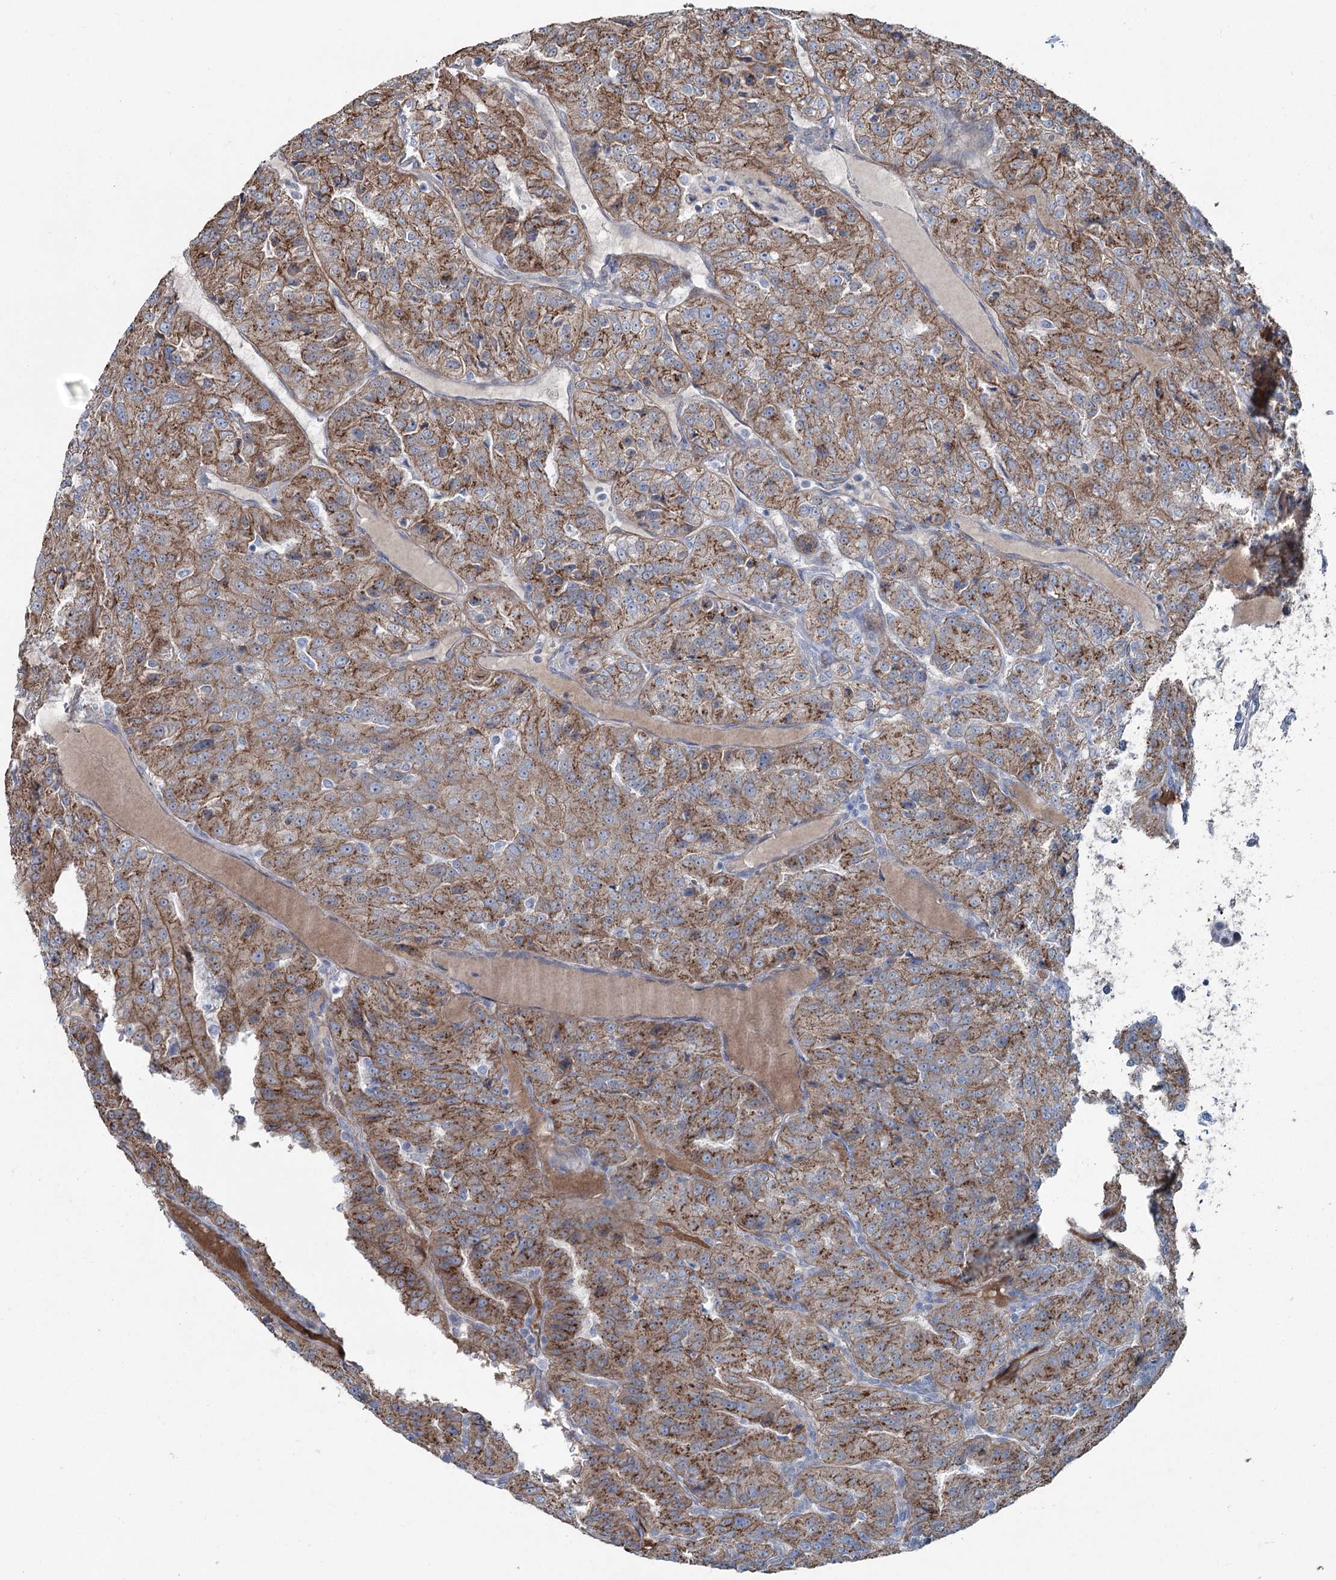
{"staining": {"intensity": "moderate", "quantity": ">75%", "location": "cytoplasmic/membranous"}, "tissue": "renal cancer", "cell_type": "Tumor cells", "image_type": "cancer", "snomed": [{"axis": "morphology", "description": "Adenocarcinoma, NOS"}, {"axis": "topography", "description": "Kidney"}], "caption": "Protein expression analysis of human renal adenocarcinoma reveals moderate cytoplasmic/membranous staining in about >75% of tumor cells. (DAB IHC with brightfield microscopy, high magnification).", "gene": "FAM120B", "patient": {"sex": "female", "age": 63}}